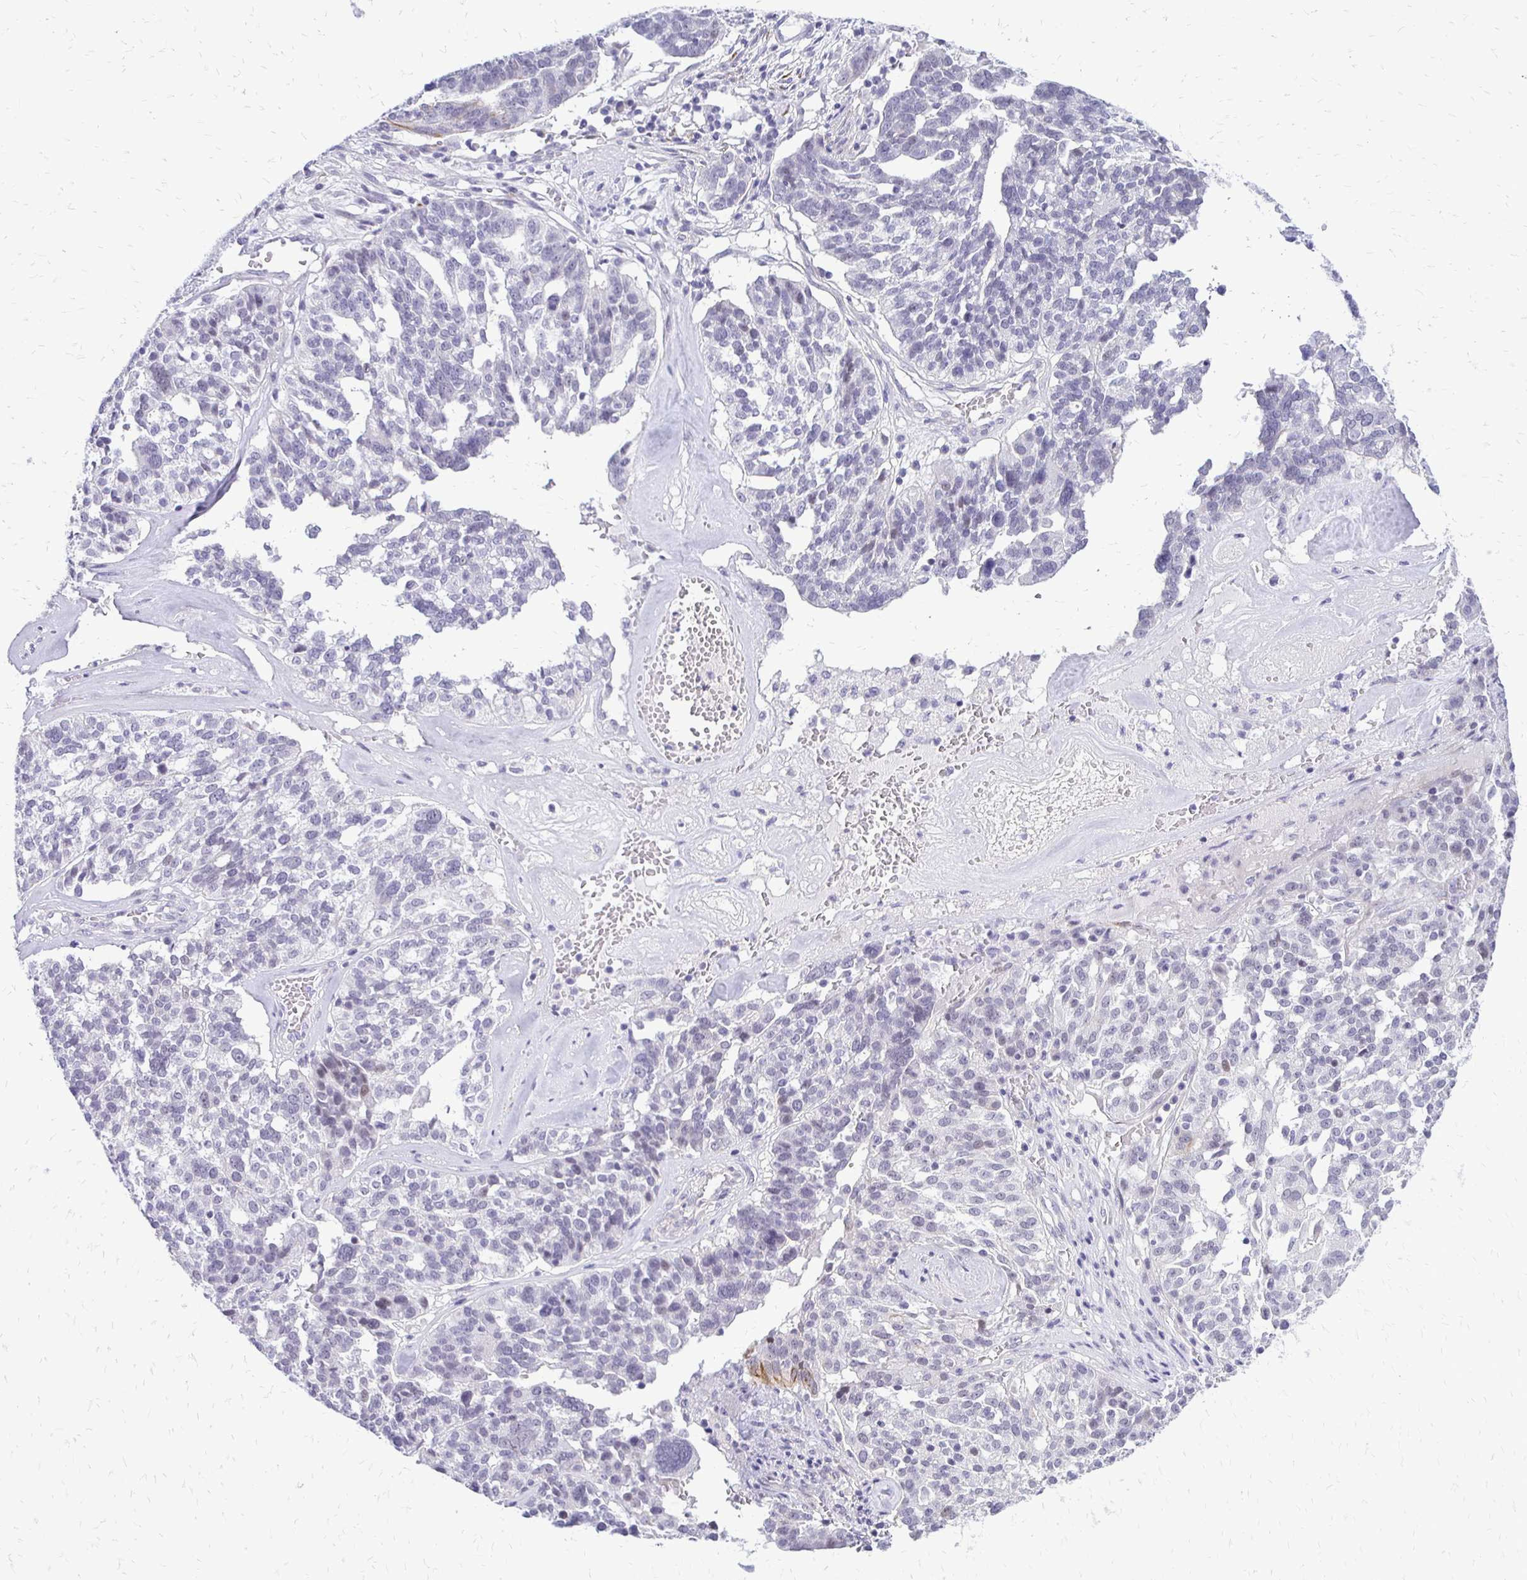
{"staining": {"intensity": "negative", "quantity": "none", "location": "none"}, "tissue": "ovarian cancer", "cell_type": "Tumor cells", "image_type": "cancer", "snomed": [{"axis": "morphology", "description": "Cystadenocarcinoma, serous, NOS"}, {"axis": "topography", "description": "Ovary"}], "caption": "Ovarian cancer (serous cystadenocarcinoma) stained for a protein using immunohistochemistry displays no expression tumor cells.", "gene": "EPYC", "patient": {"sex": "female", "age": 59}}